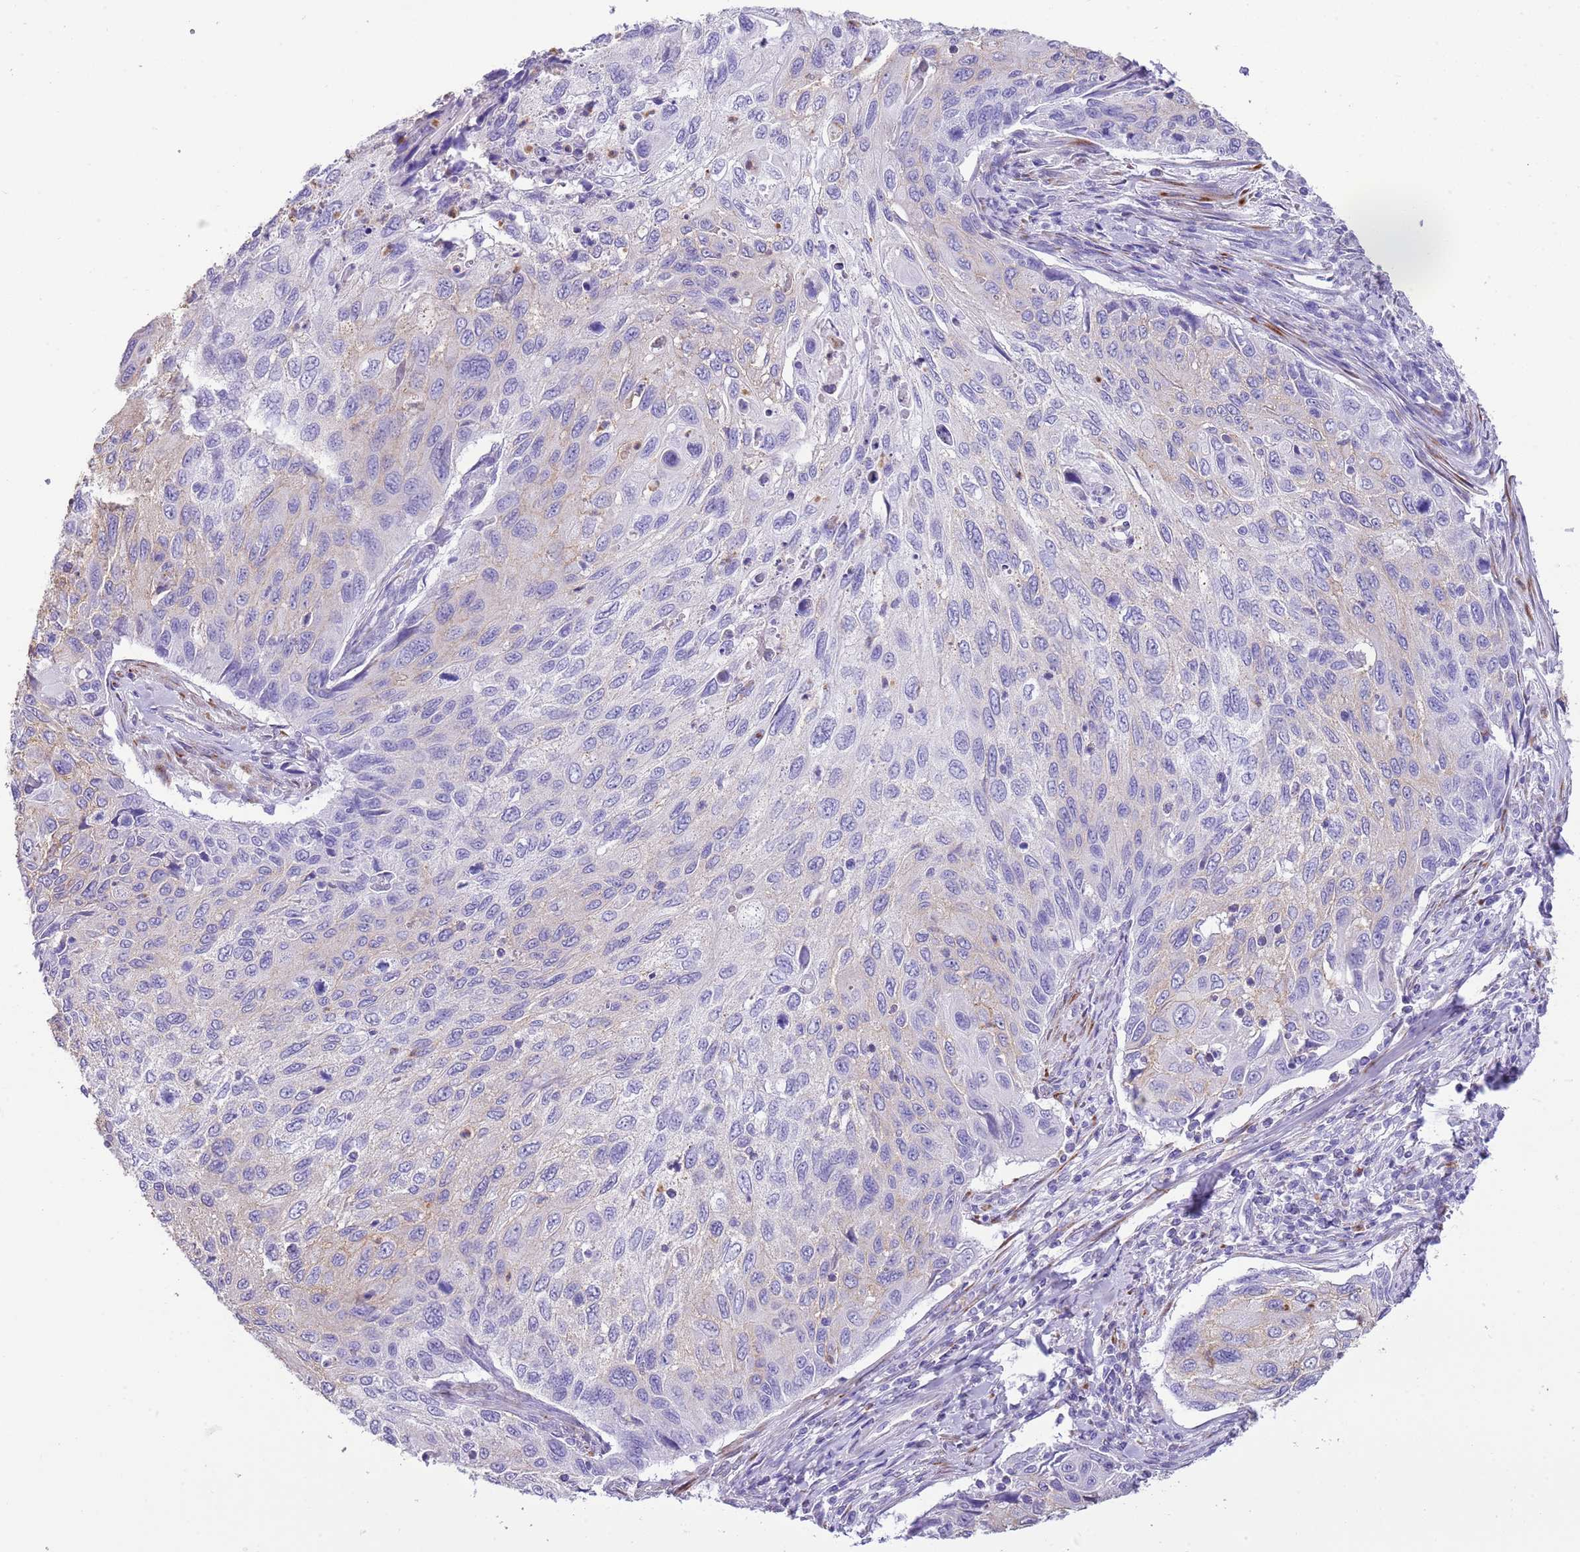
{"staining": {"intensity": "negative", "quantity": "none", "location": "none"}, "tissue": "cervical cancer", "cell_type": "Tumor cells", "image_type": "cancer", "snomed": [{"axis": "morphology", "description": "Squamous cell carcinoma, NOS"}, {"axis": "topography", "description": "Cervix"}], "caption": "This is an immunohistochemistry (IHC) micrograph of human cervical squamous cell carcinoma. There is no positivity in tumor cells.", "gene": "OR2Z1", "patient": {"sex": "female", "age": 70}}